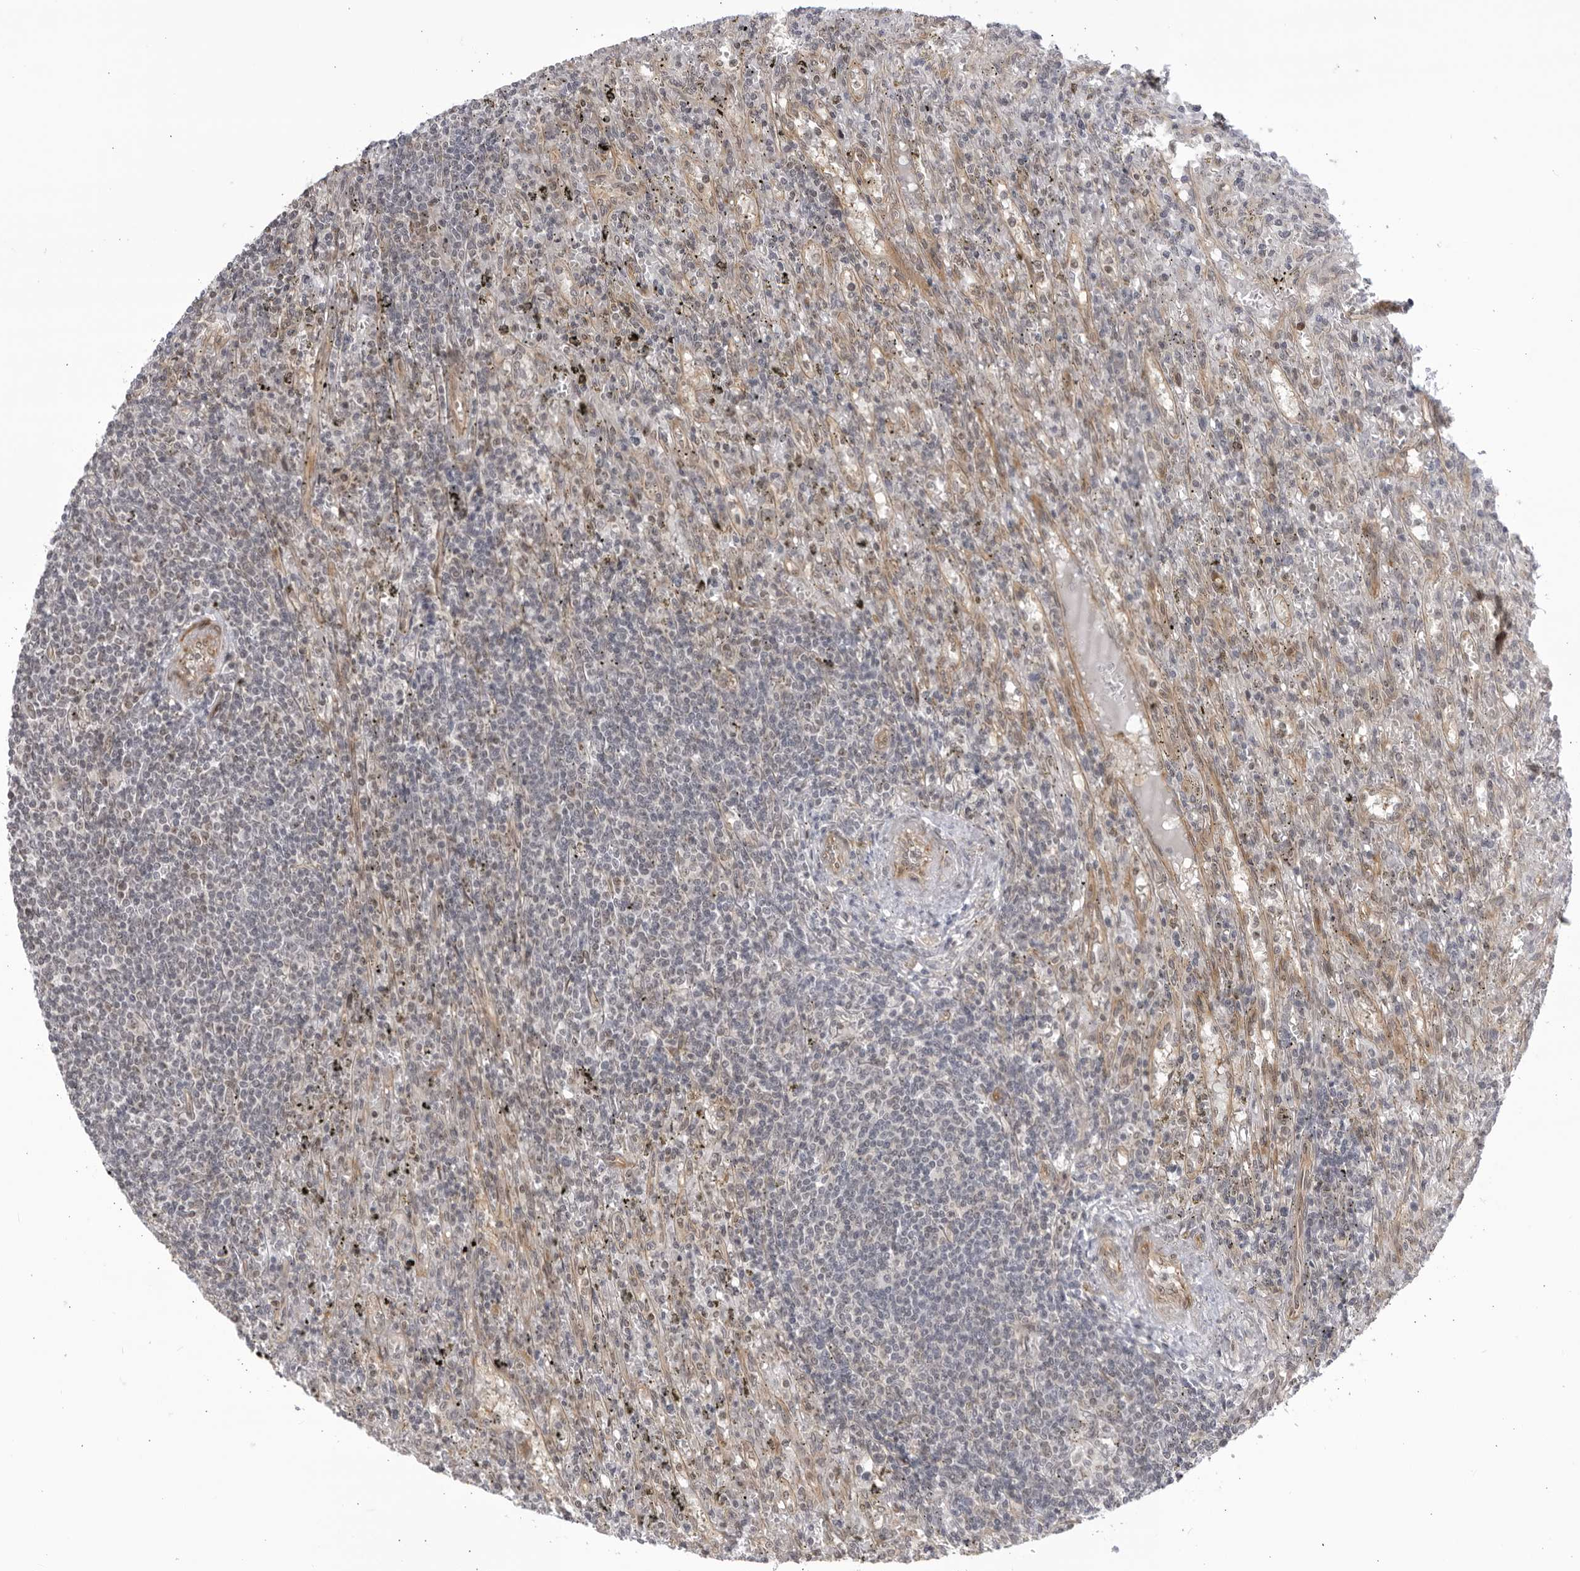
{"staining": {"intensity": "negative", "quantity": "none", "location": "none"}, "tissue": "lymphoma", "cell_type": "Tumor cells", "image_type": "cancer", "snomed": [{"axis": "morphology", "description": "Malignant lymphoma, non-Hodgkin's type, Low grade"}, {"axis": "topography", "description": "Spleen"}], "caption": "Immunohistochemistry (IHC) histopathology image of neoplastic tissue: human malignant lymphoma, non-Hodgkin's type (low-grade) stained with DAB exhibits no significant protein expression in tumor cells.", "gene": "CNBD1", "patient": {"sex": "male", "age": 76}}